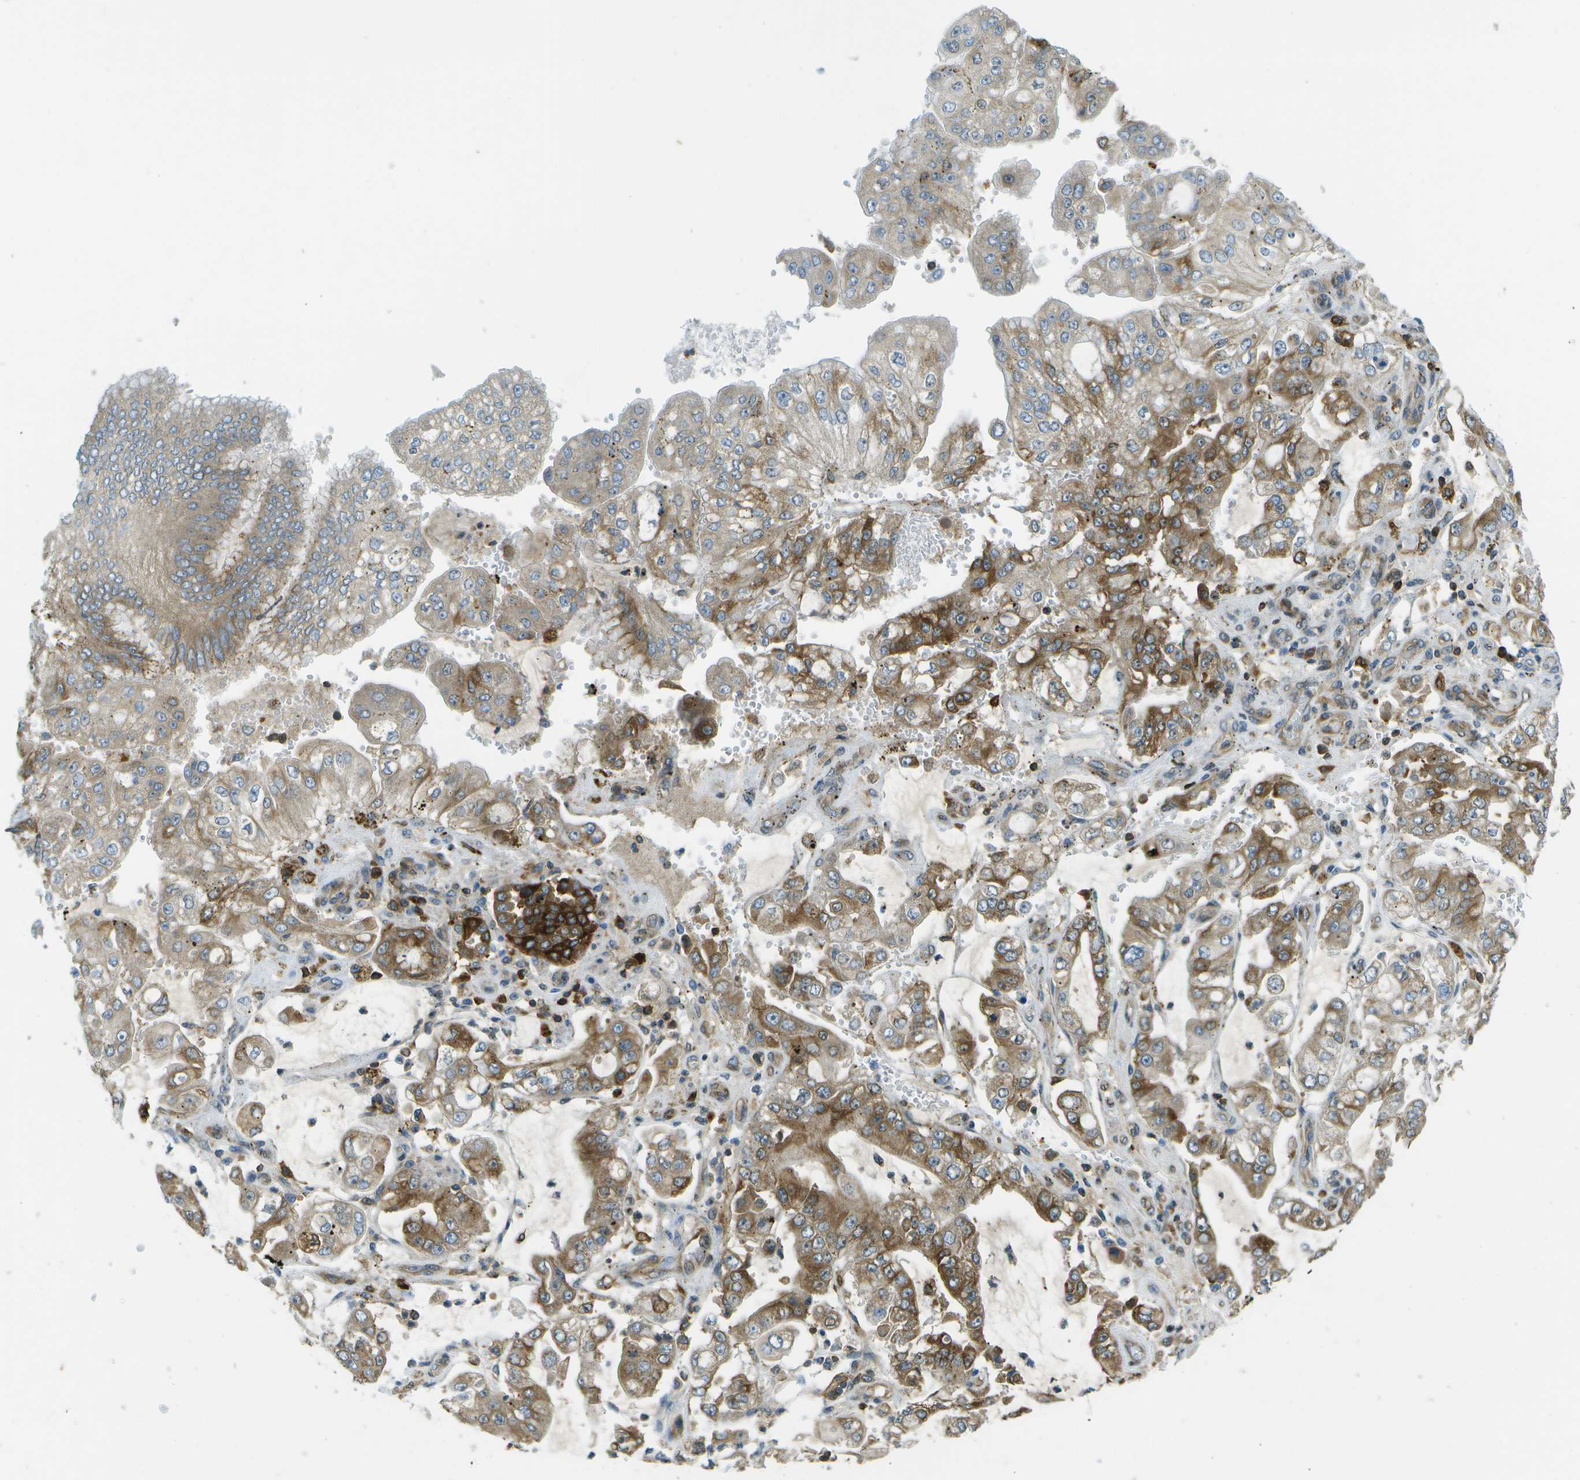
{"staining": {"intensity": "moderate", "quantity": "25%-75%", "location": "cytoplasmic/membranous"}, "tissue": "stomach cancer", "cell_type": "Tumor cells", "image_type": "cancer", "snomed": [{"axis": "morphology", "description": "Adenocarcinoma, NOS"}, {"axis": "topography", "description": "Stomach"}], "caption": "Stomach adenocarcinoma was stained to show a protein in brown. There is medium levels of moderate cytoplasmic/membranous positivity in about 25%-75% of tumor cells. The staining was performed using DAB (3,3'-diaminobenzidine) to visualize the protein expression in brown, while the nuclei were stained in blue with hematoxylin (Magnification: 20x).", "gene": "TMTC1", "patient": {"sex": "male", "age": 76}}